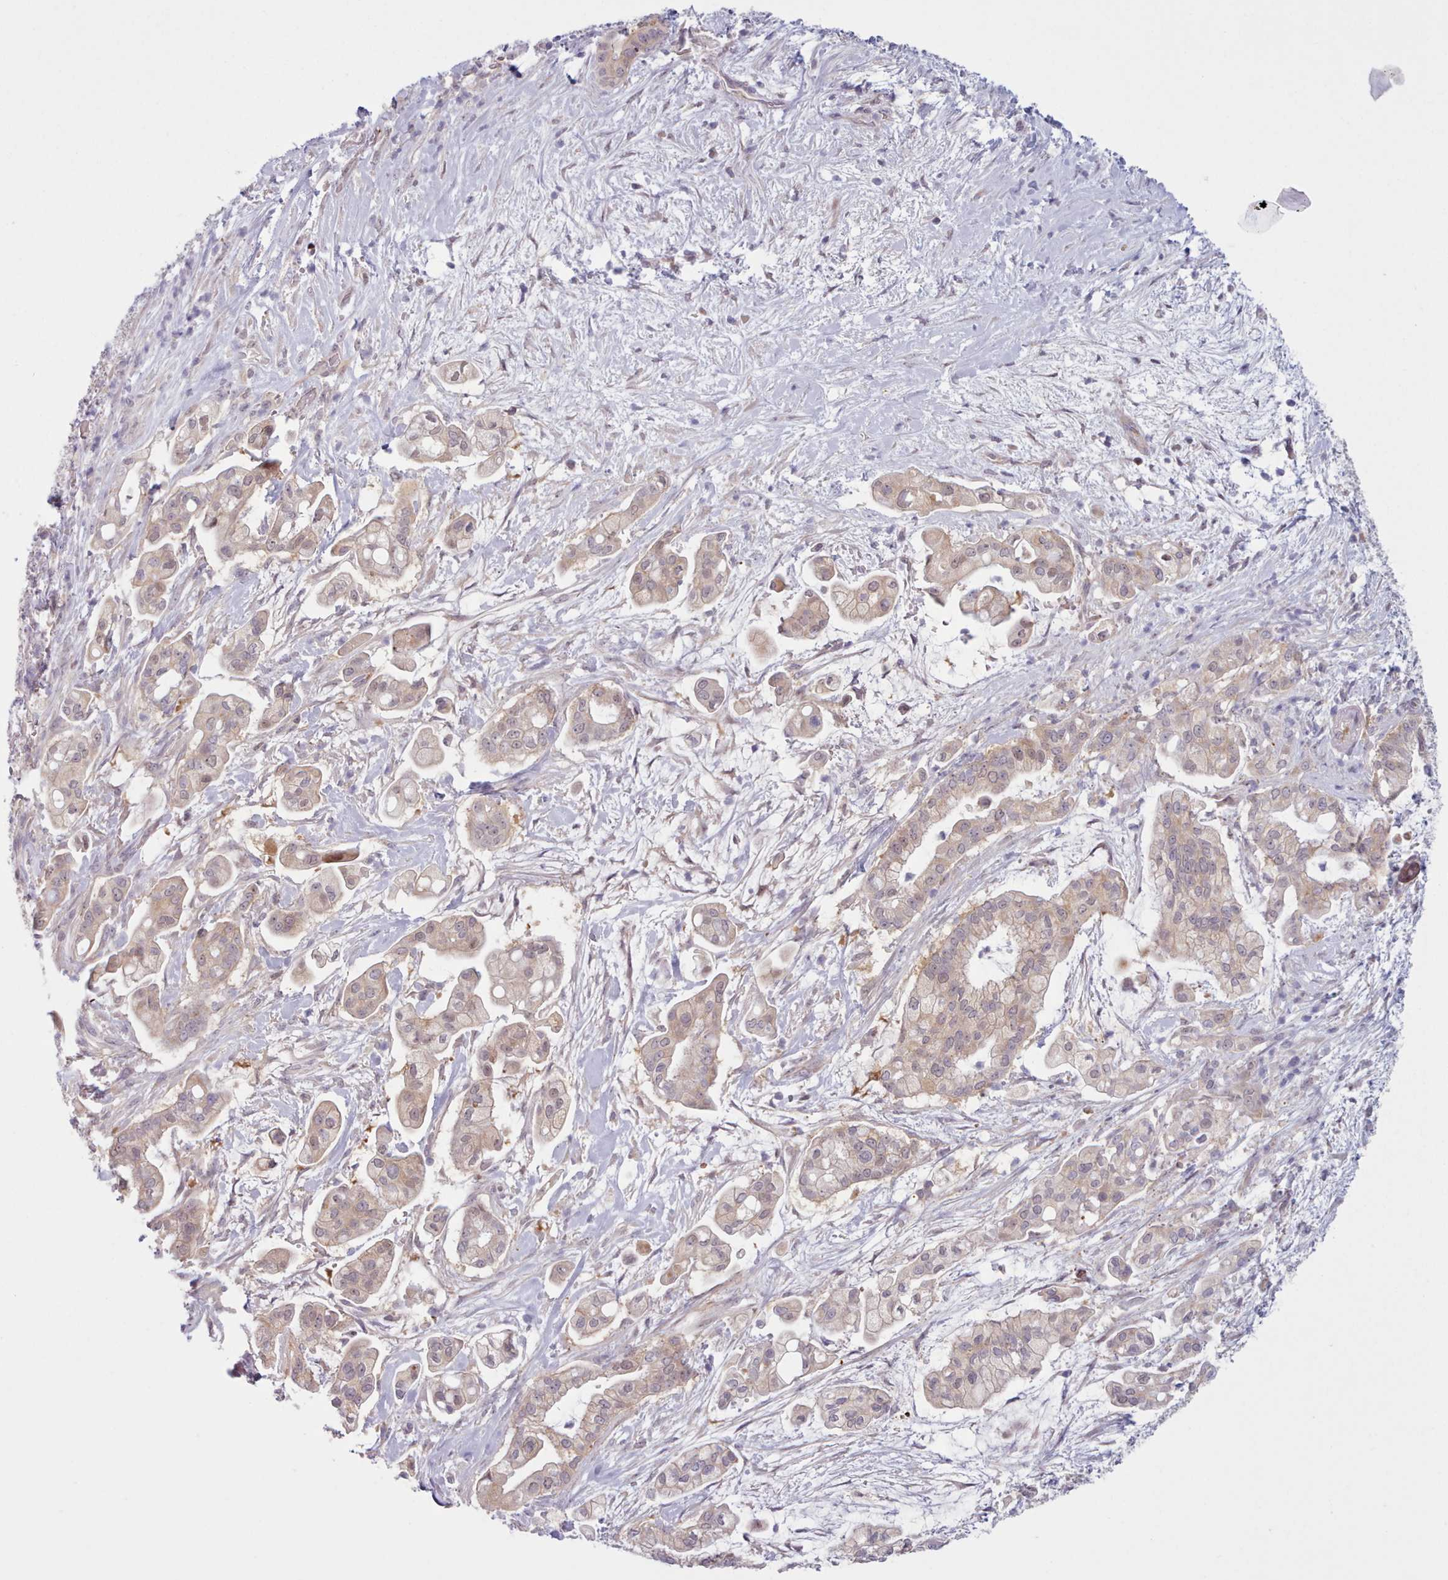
{"staining": {"intensity": "weak", "quantity": "25%-75%", "location": "cytoplasmic/membranous"}, "tissue": "pancreatic cancer", "cell_type": "Tumor cells", "image_type": "cancer", "snomed": [{"axis": "morphology", "description": "Adenocarcinoma, NOS"}, {"axis": "topography", "description": "Pancreas"}], "caption": "Weak cytoplasmic/membranous expression is seen in approximately 25%-75% of tumor cells in pancreatic adenocarcinoma.", "gene": "KBTBD7", "patient": {"sex": "female", "age": 69}}